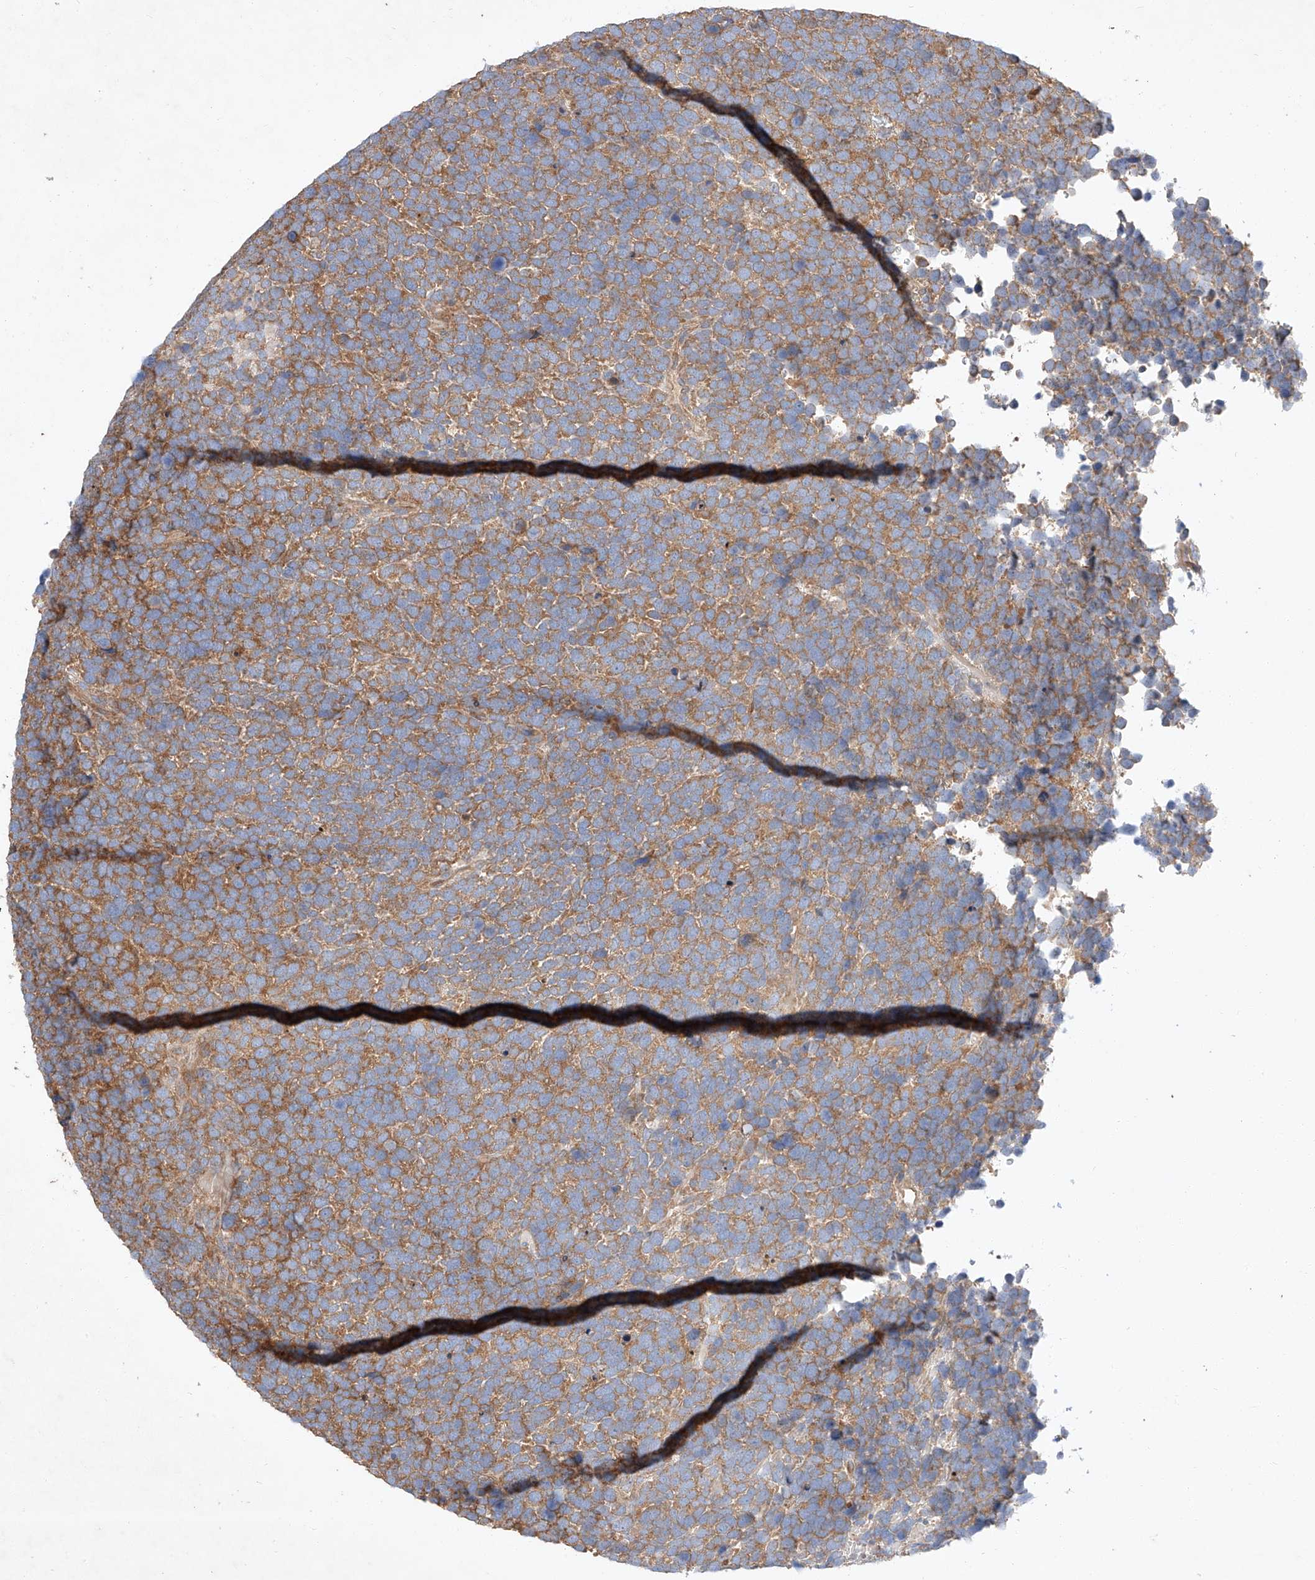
{"staining": {"intensity": "moderate", "quantity": ">75%", "location": "cytoplasmic/membranous"}, "tissue": "urothelial cancer", "cell_type": "Tumor cells", "image_type": "cancer", "snomed": [{"axis": "morphology", "description": "Urothelial carcinoma, High grade"}, {"axis": "topography", "description": "Urinary bladder"}], "caption": "Immunohistochemistry (IHC) staining of urothelial cancer, which shows medium levels of moderate cytoplasmic/membranous expression in about >75% of tumor cells indicating moderate cytoplasmic/membranous protein positivity. The staining was performed using DAB (brown) for protein detection and nuclei were counterstained in hematoxylin (blue).", "gene": "C6orf118", "patient": {"sex": "female", "age": 82}}